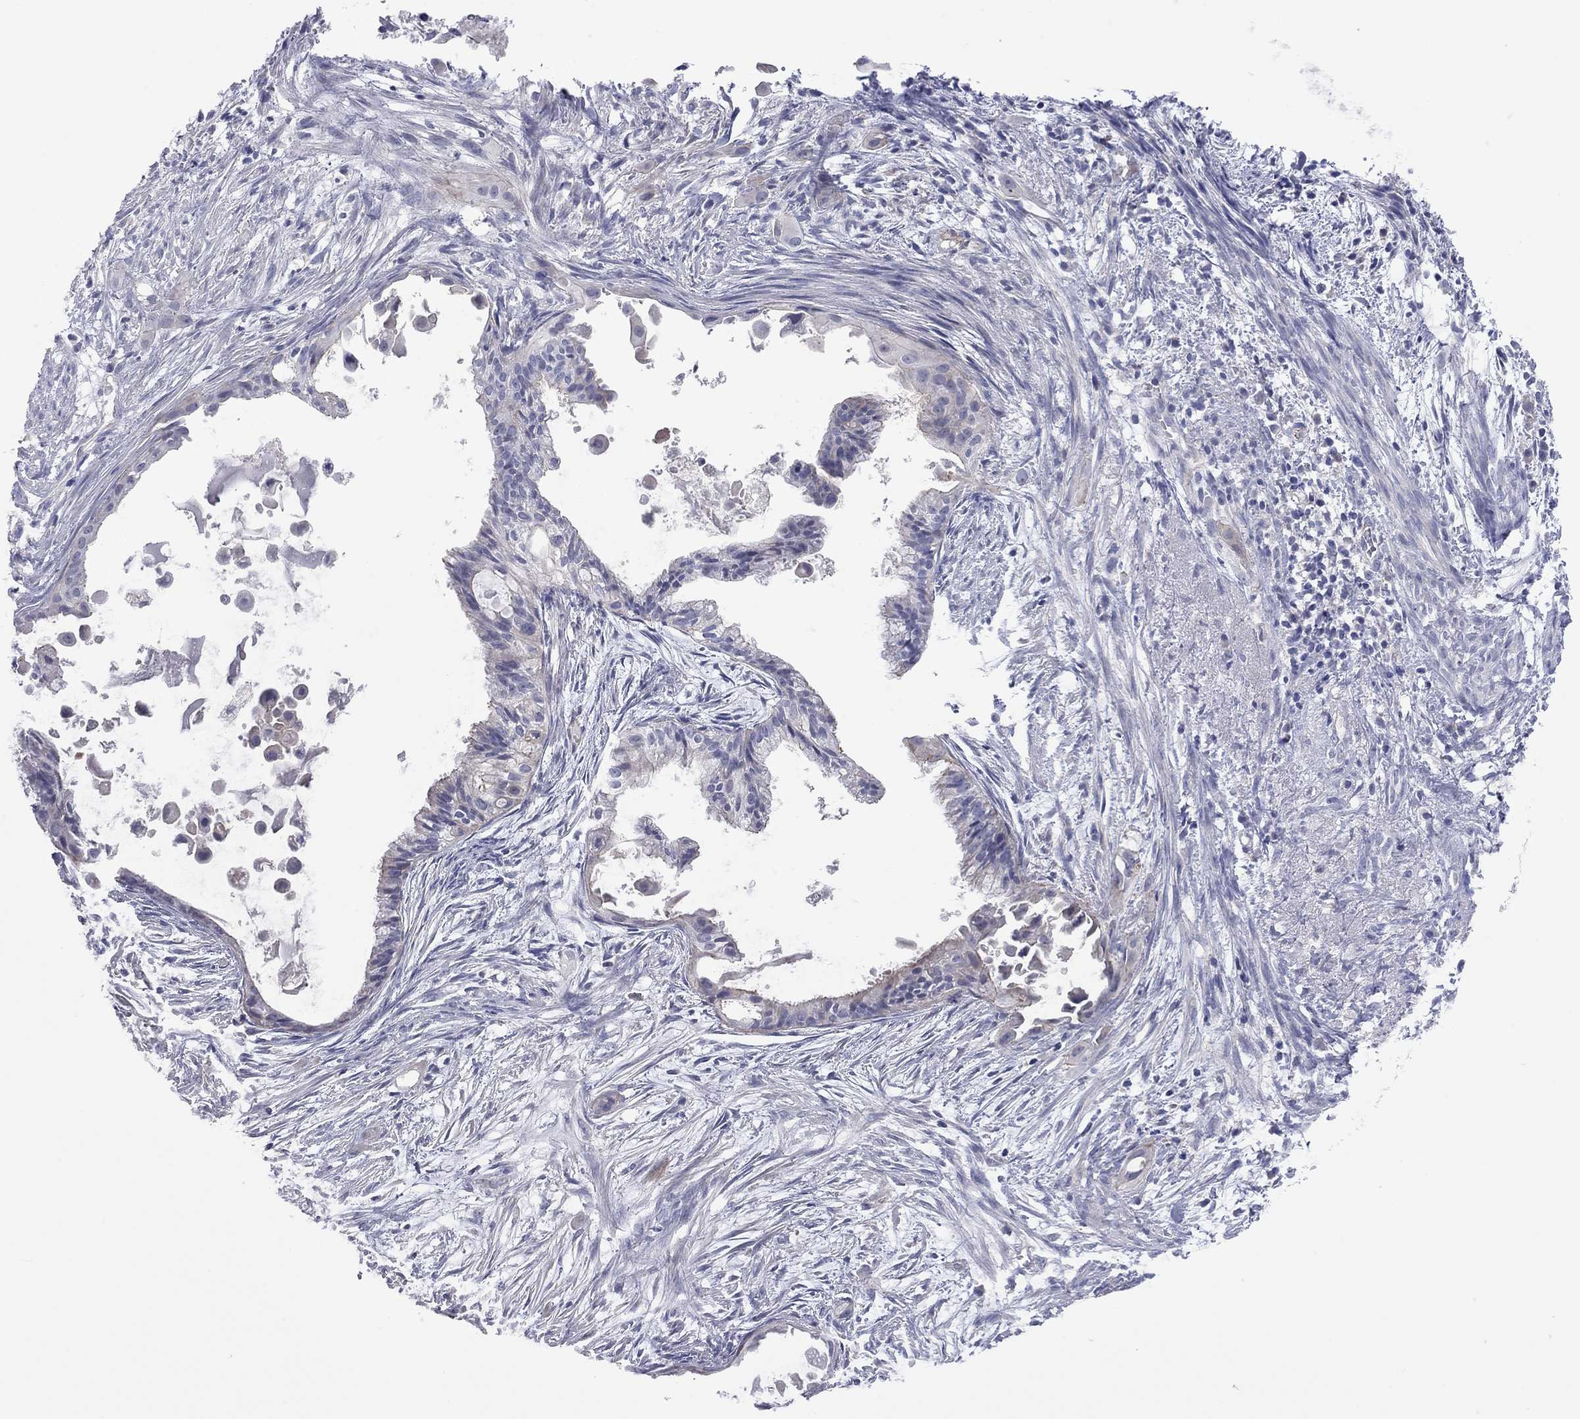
{"staining": {"intensity": "negative", "quantity": "none", "location": "none"}, "tissue": "endometrial cancer", "cell_type": "Tumor cells", "image_type": "cancer", "snomed": [{"axis": "morphology", "description": "Adenocarcinoma, NOS"}, {"axis": "topography", "description": "Endometrium"}], "caption": "DAB (3,3'-diaminobenzidine) immunohistochemical staining of endometrial adenocarcinoma demonstrates no significant expression in tumor cells.", "gene": "KCNB1", "patient": {"sex": "female", "age": 86}}